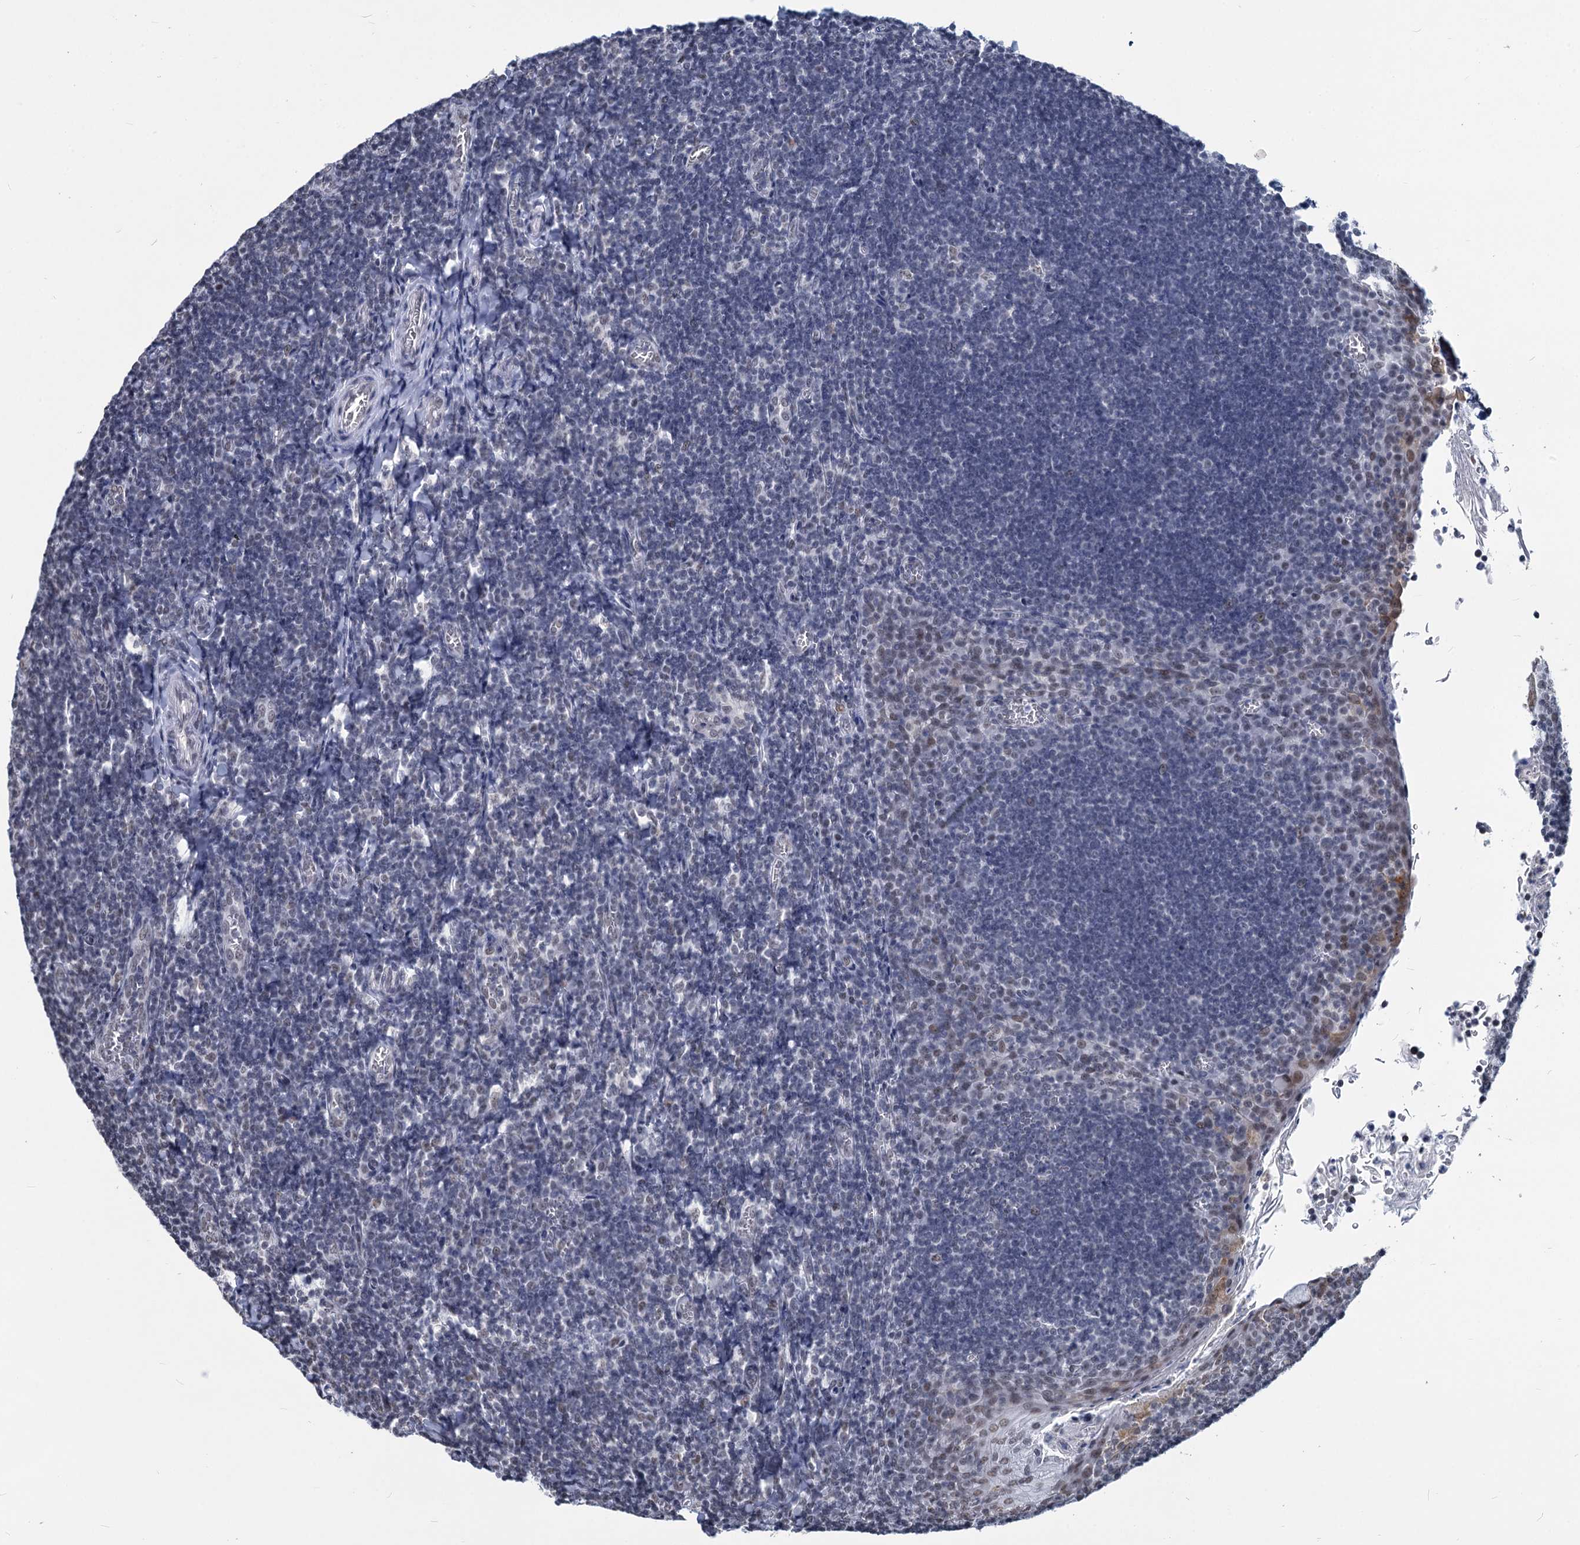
{"staining": {"intensity": "negative", "quantity": "none", "location": "none"}, "tissue": "tonsil", "cell_type": "Germinal center cells", "image_type": "normal", "snomed": [{"axis": "morphology", "description": "Normal tissue, NOS"}, {"axis": "topography", "description": "Tonsil"}], "caption": "This is an IHC photomicrograph of normal human tonsil. There is no expression in germinal center cells.", "gene": "PARPBP", "patient": {"sex": "male", "age": 27}}